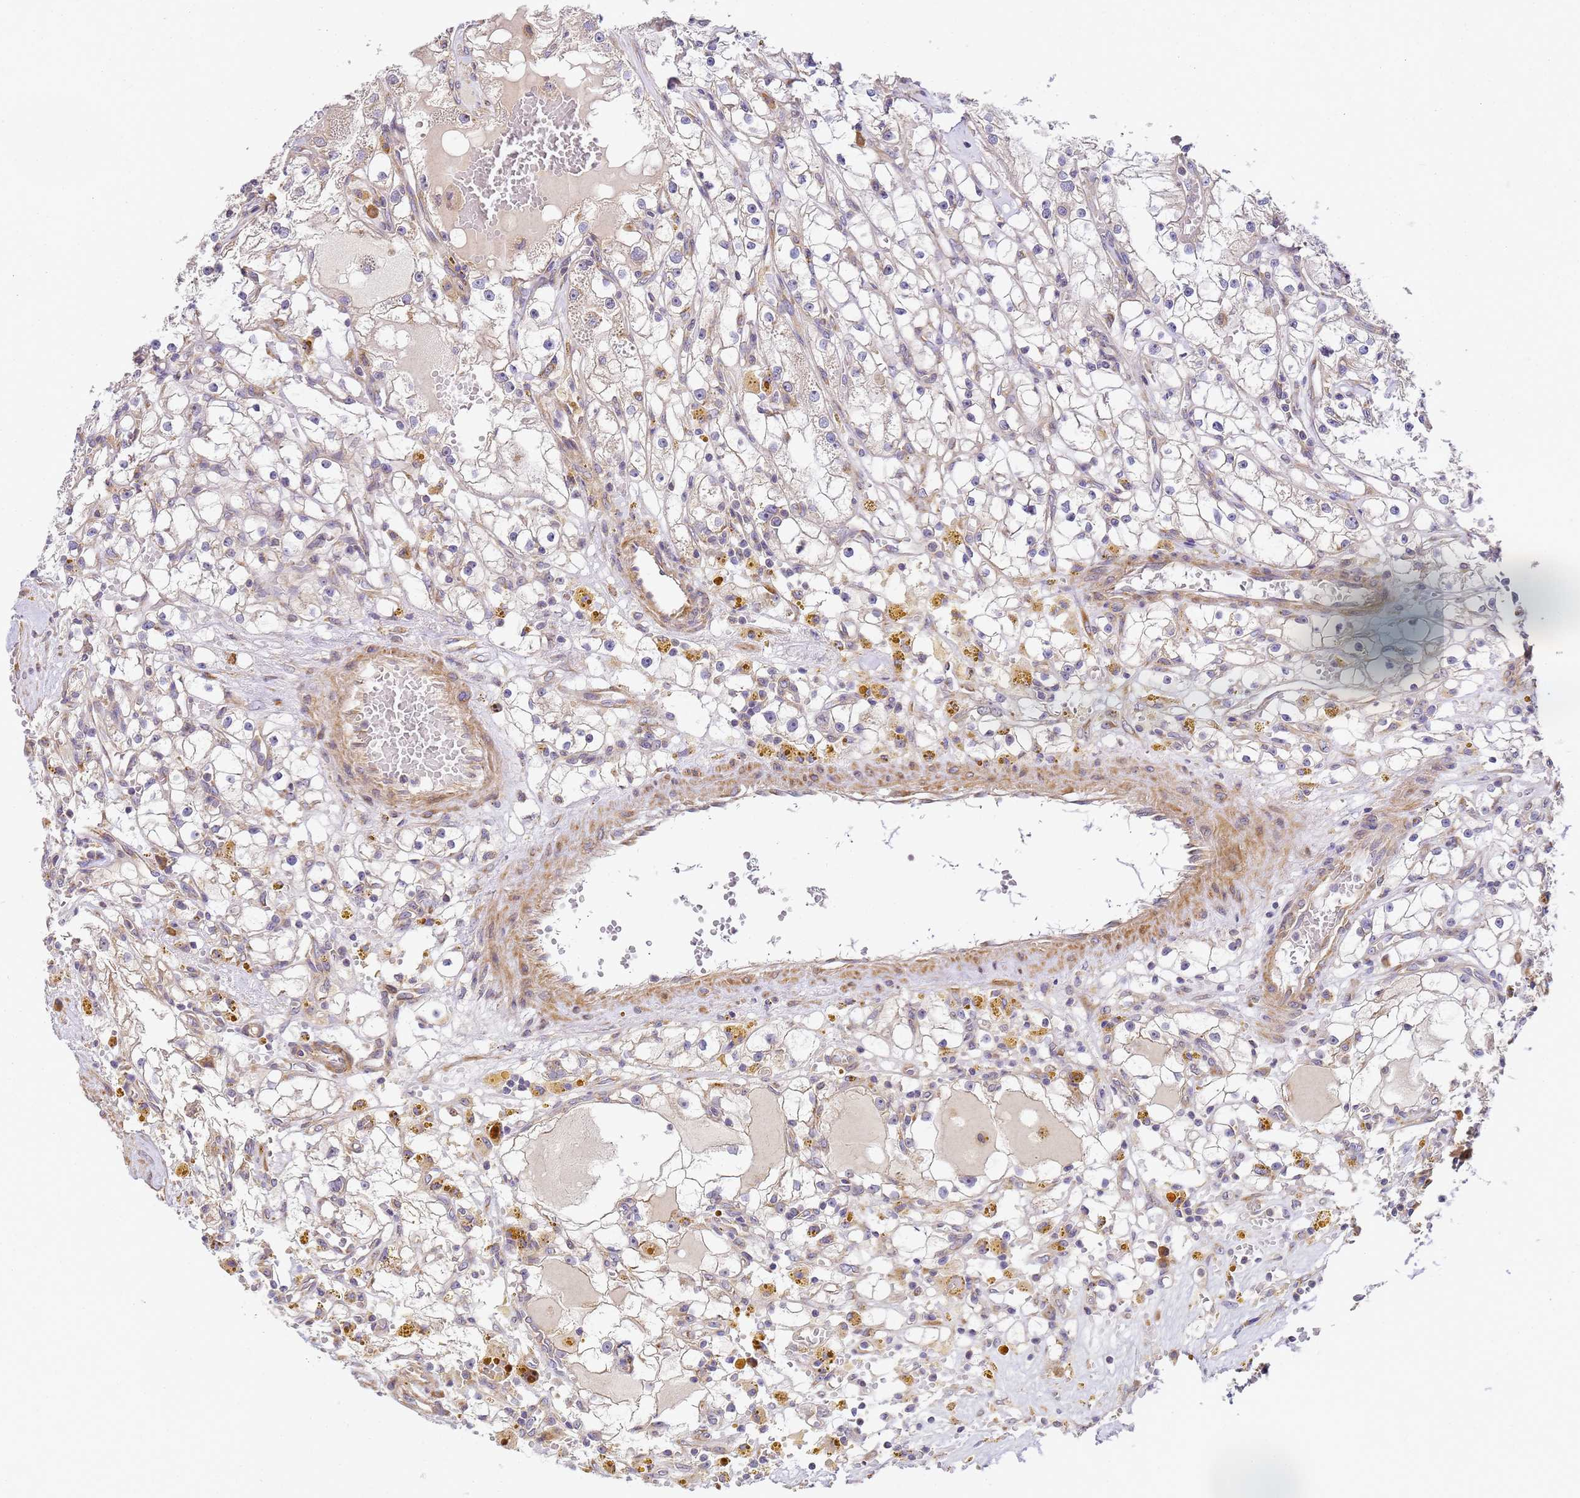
{"staining": {"intensity": "negative", "quantity": "none", "location": "none"}, "tissue": "renal cancer", "cell_type": "Tumor cells", "image_type": "cancer", "snomed": [{"axis": "morphology", "description": "Adenocarcinoma, NOS"}, {"axis": "topography", "description": "Kidney"}], "caption": "IHC histopathology image of renal cancer stained for a protein (brown), which displays no positivity in tumor cells.", "gene": "RPL13A", "patient": {"sex": "male", "age": 56}}